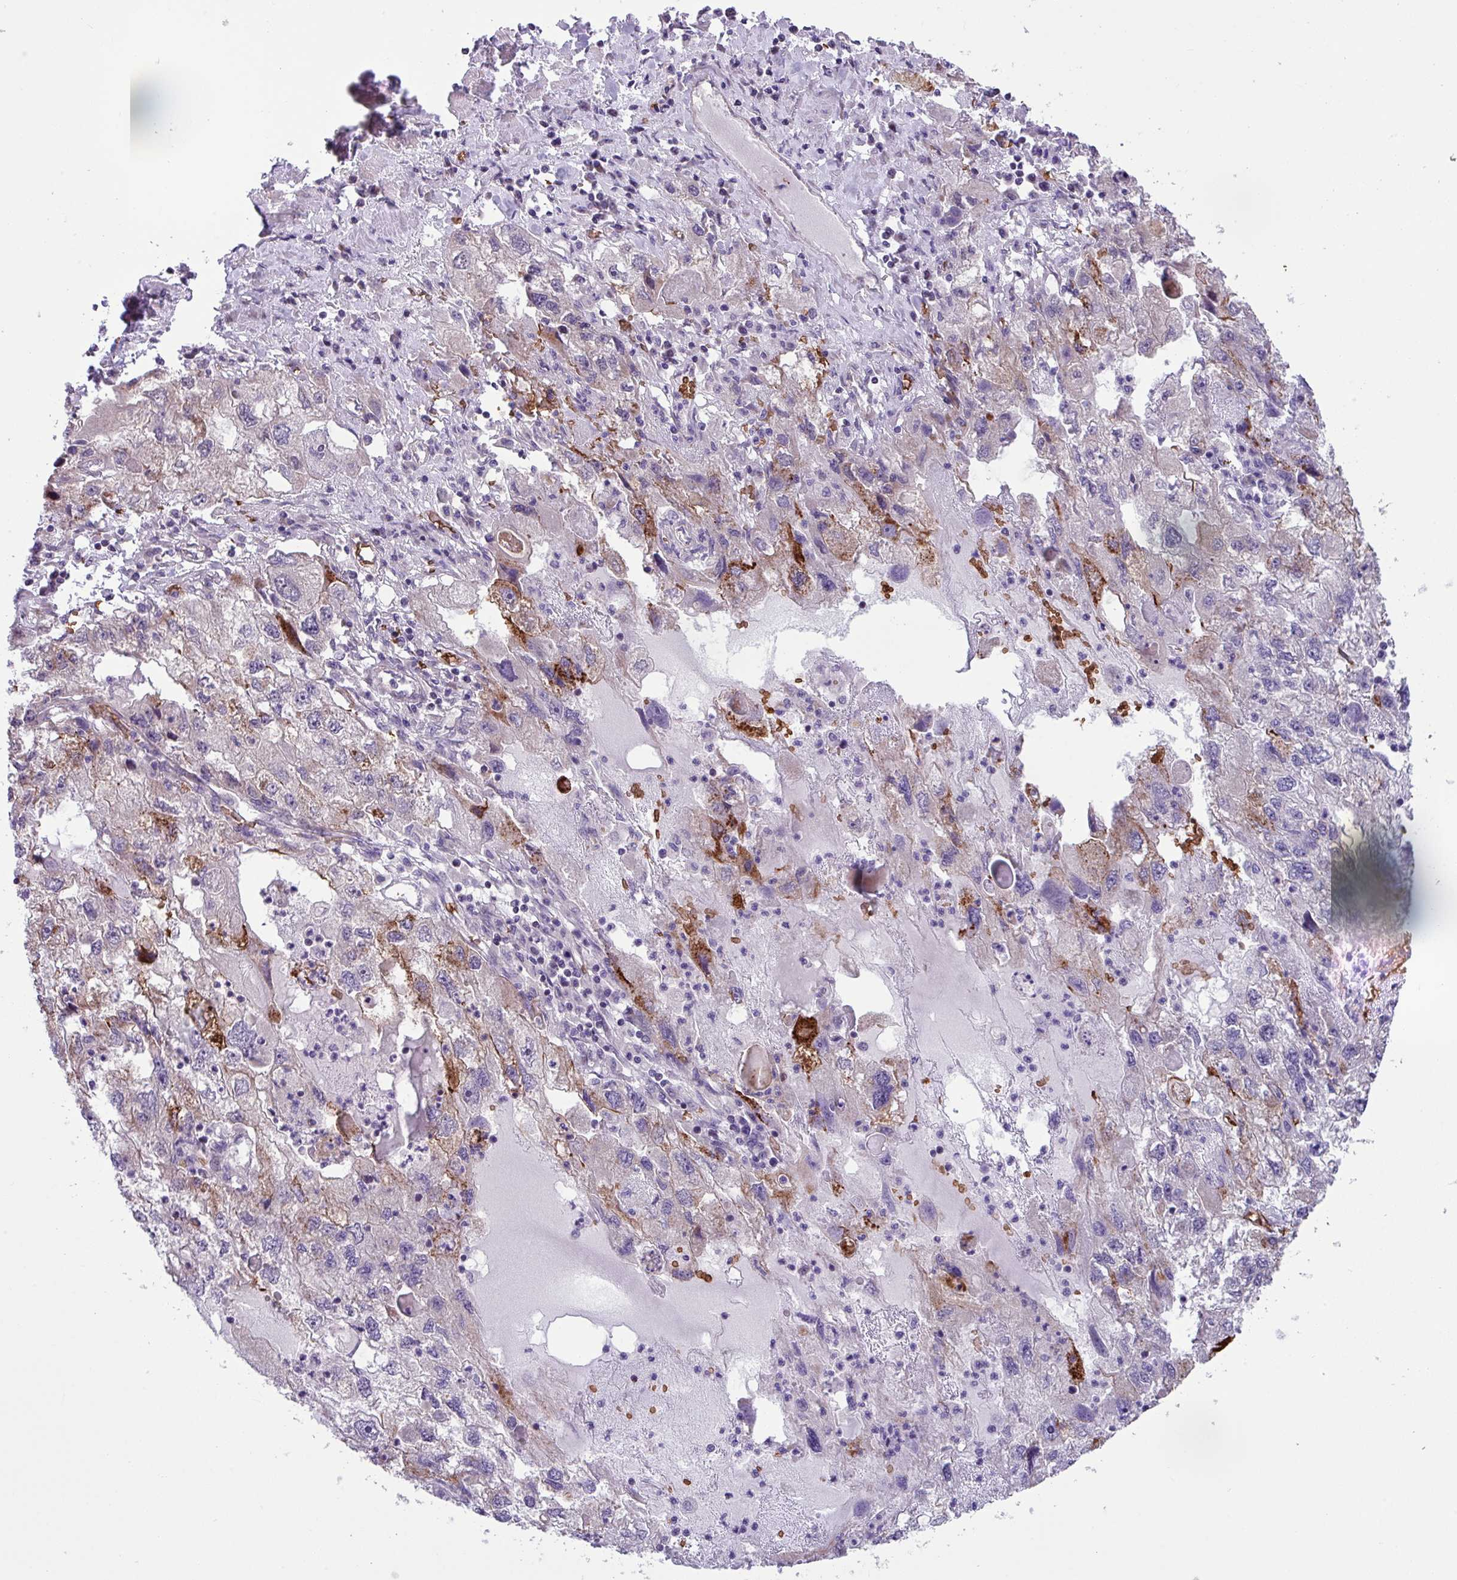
{"staining": {"intensity": "weak", "quantity": "<25%", "location": "cytoplasmic/membranous"}, "tissue": "endometrial cancer", "cell_type": "Tumor cells", "image_type": "cancer", "snomed": [{"axis": "morphology", "description": "Adenocarcinoma, NOS"}, {"axis": "topography", "description": "Endometrium"}], "caption": "There is no significant expression in tumor cells of endometrial cancer (adenocarcinoma).", "gene": "RAD21L1", "patient": {"sex": "female", "age": 49}}